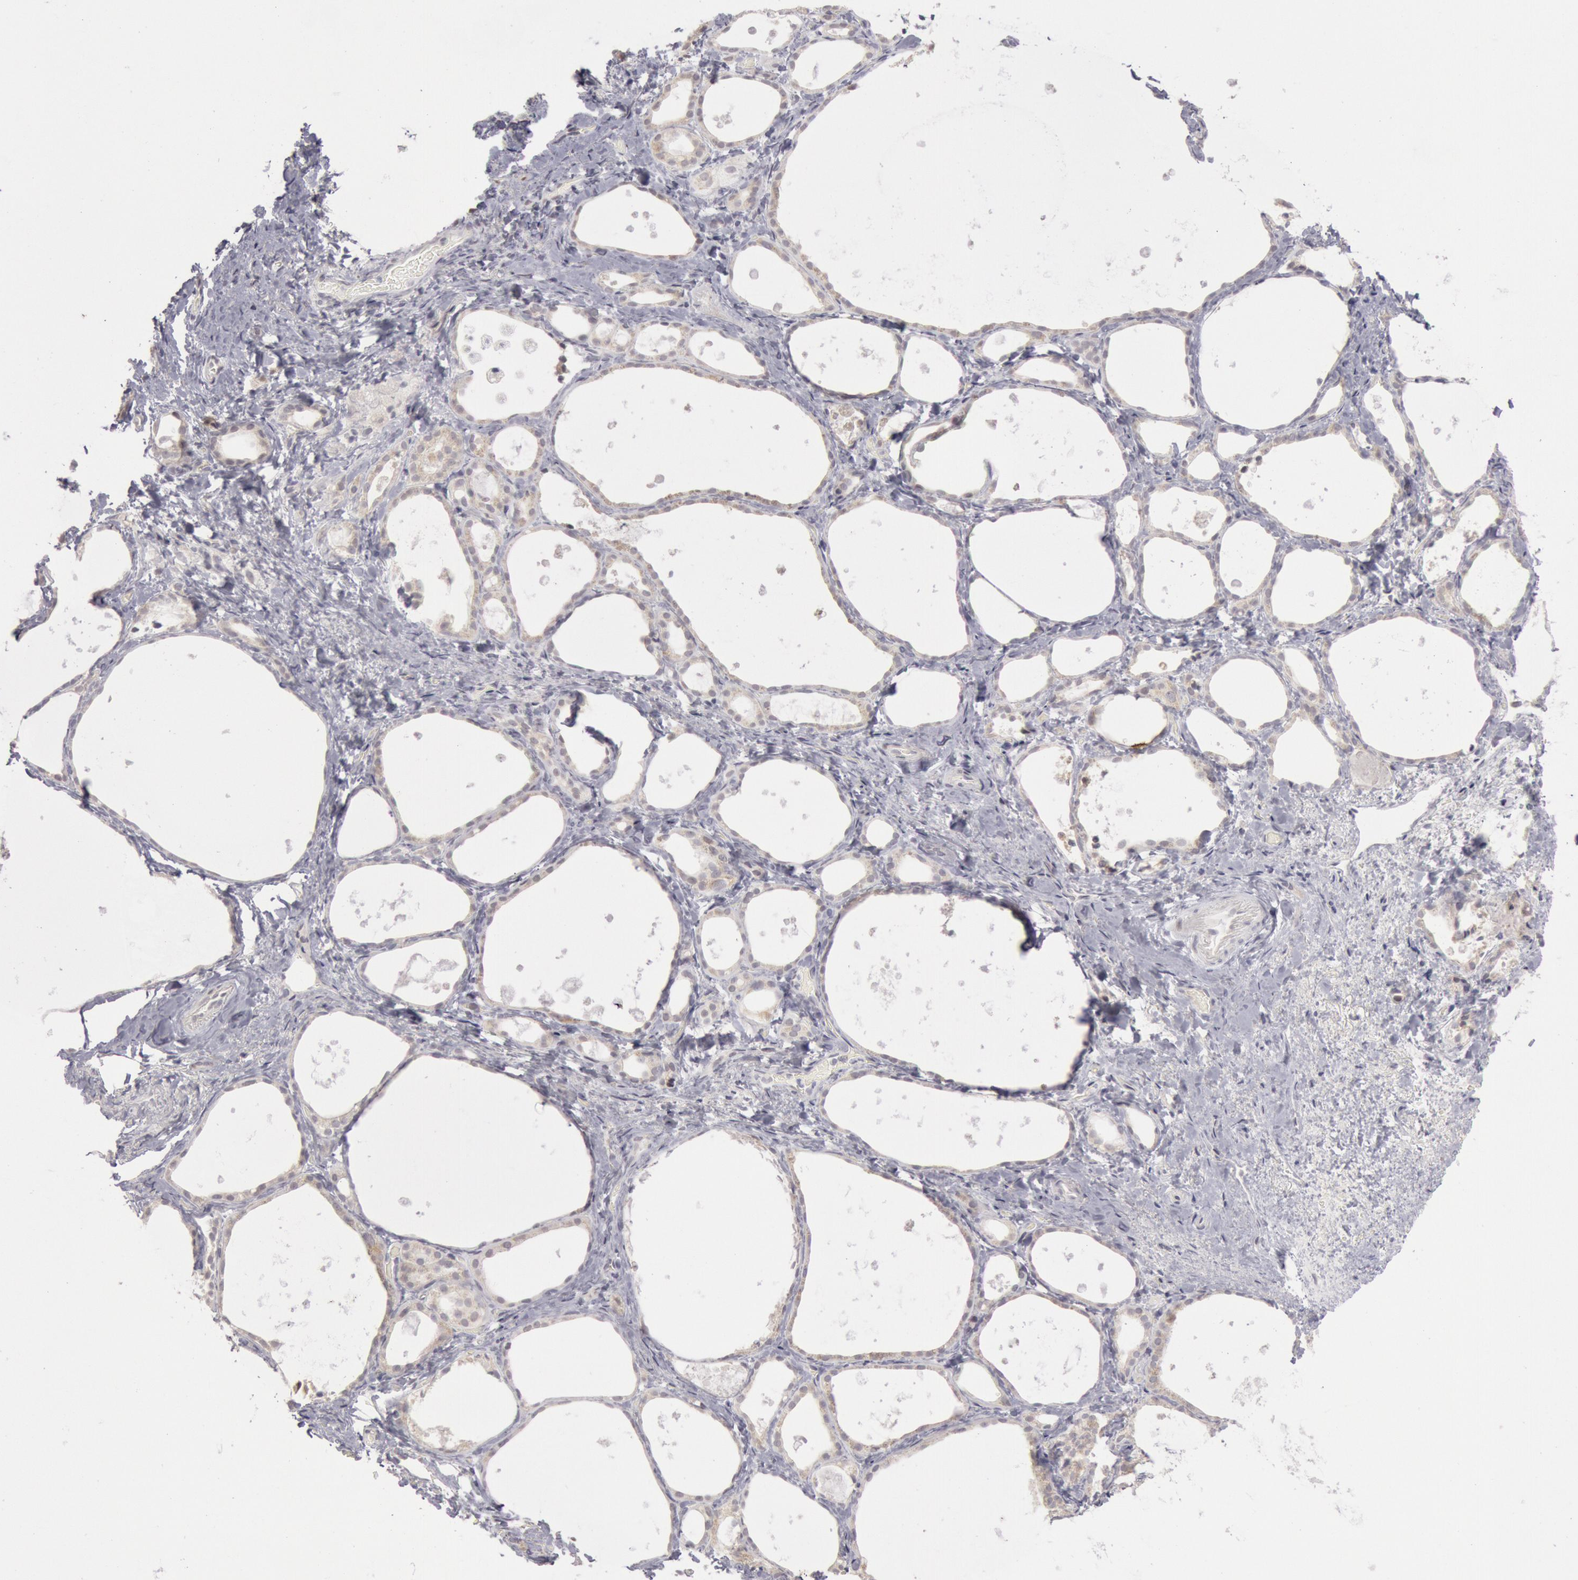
{"staining": {"intensity": "negative", "quantity": "none", "location": "none"}, "tissue": "thyroid gland", "cell_type": "Glandular cells", "image_type": "normal", "snomed": [{"axis": "morphology", "description": "Normal tissue, NOS"}, {"axis": "topography", "description": "Thyroid gland"}], "caption": "Immunohistochemistry of unremarkable thyroid gland exhibits no staining in glandular cells. (Stains: DAB (3,3'-diaminobenzidine) immunohistochemistry with hematoxylin counter stain, Microscopy: brightfield microscopy at high magnification).", "gene": "JOSD1", "patient": {"sex": "female", "age": 75}}